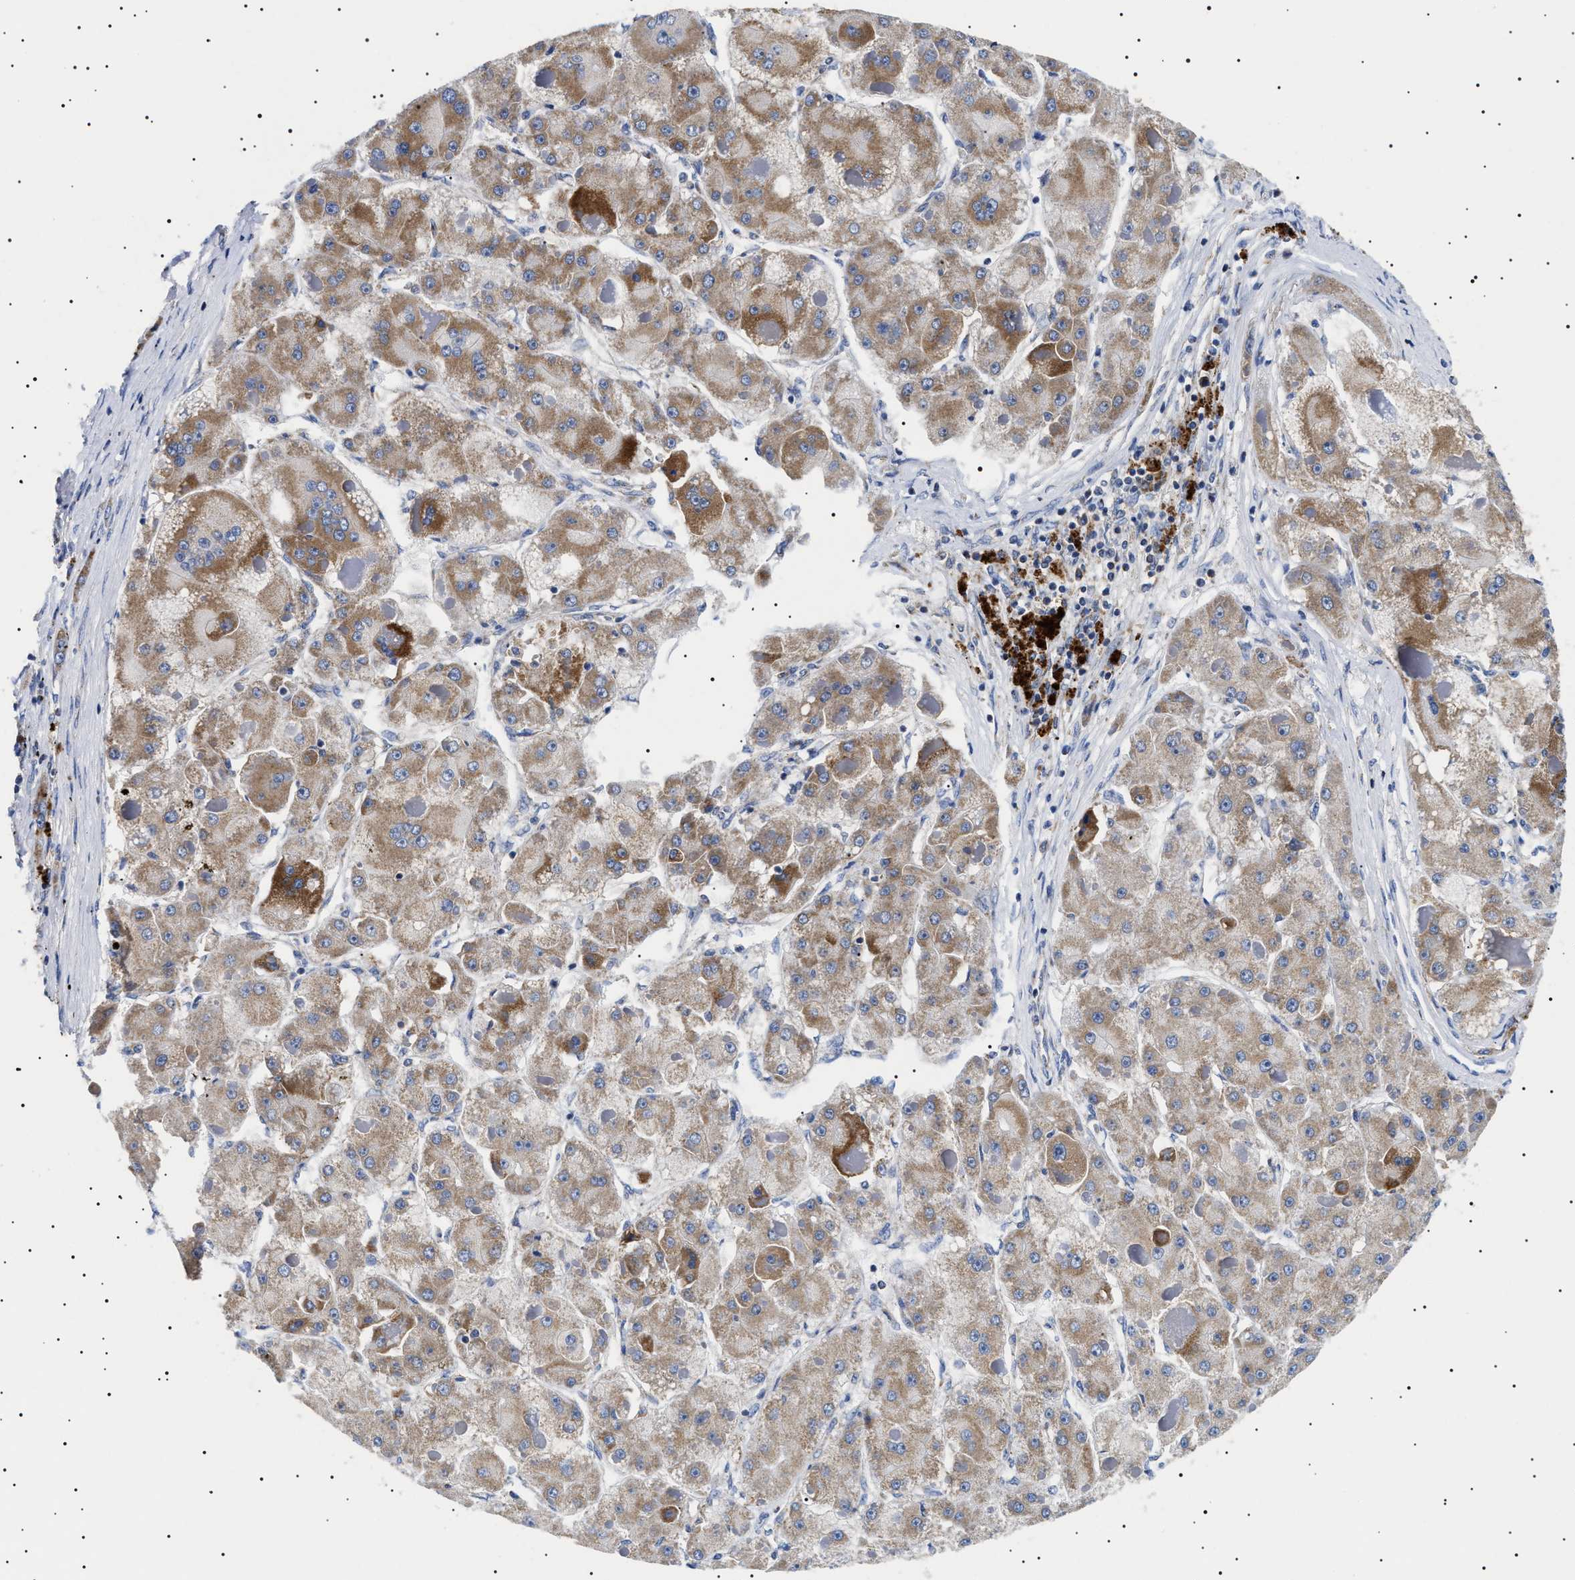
{"staining": {"intensity": "moderate", "quantity": ">75%", "location": "cytoplasmic/membranous"}, "tissue": "liver cancer", "cell_type": "Tumor cells", "image_type": "cancer", "snomed": [{"axis": "morphology", "description": "Carcinoma, Hepatocellular, NOS"}, {"axis": "topography", "description": "Liver"}], "caption": "Protein analysis of liver cancer tissue displays moderate cytoplasmic/membranous positivity in about >75% of tumor cells.", "gene": "CHRDL2", "patient": {"sex": "female", "age": 73}}